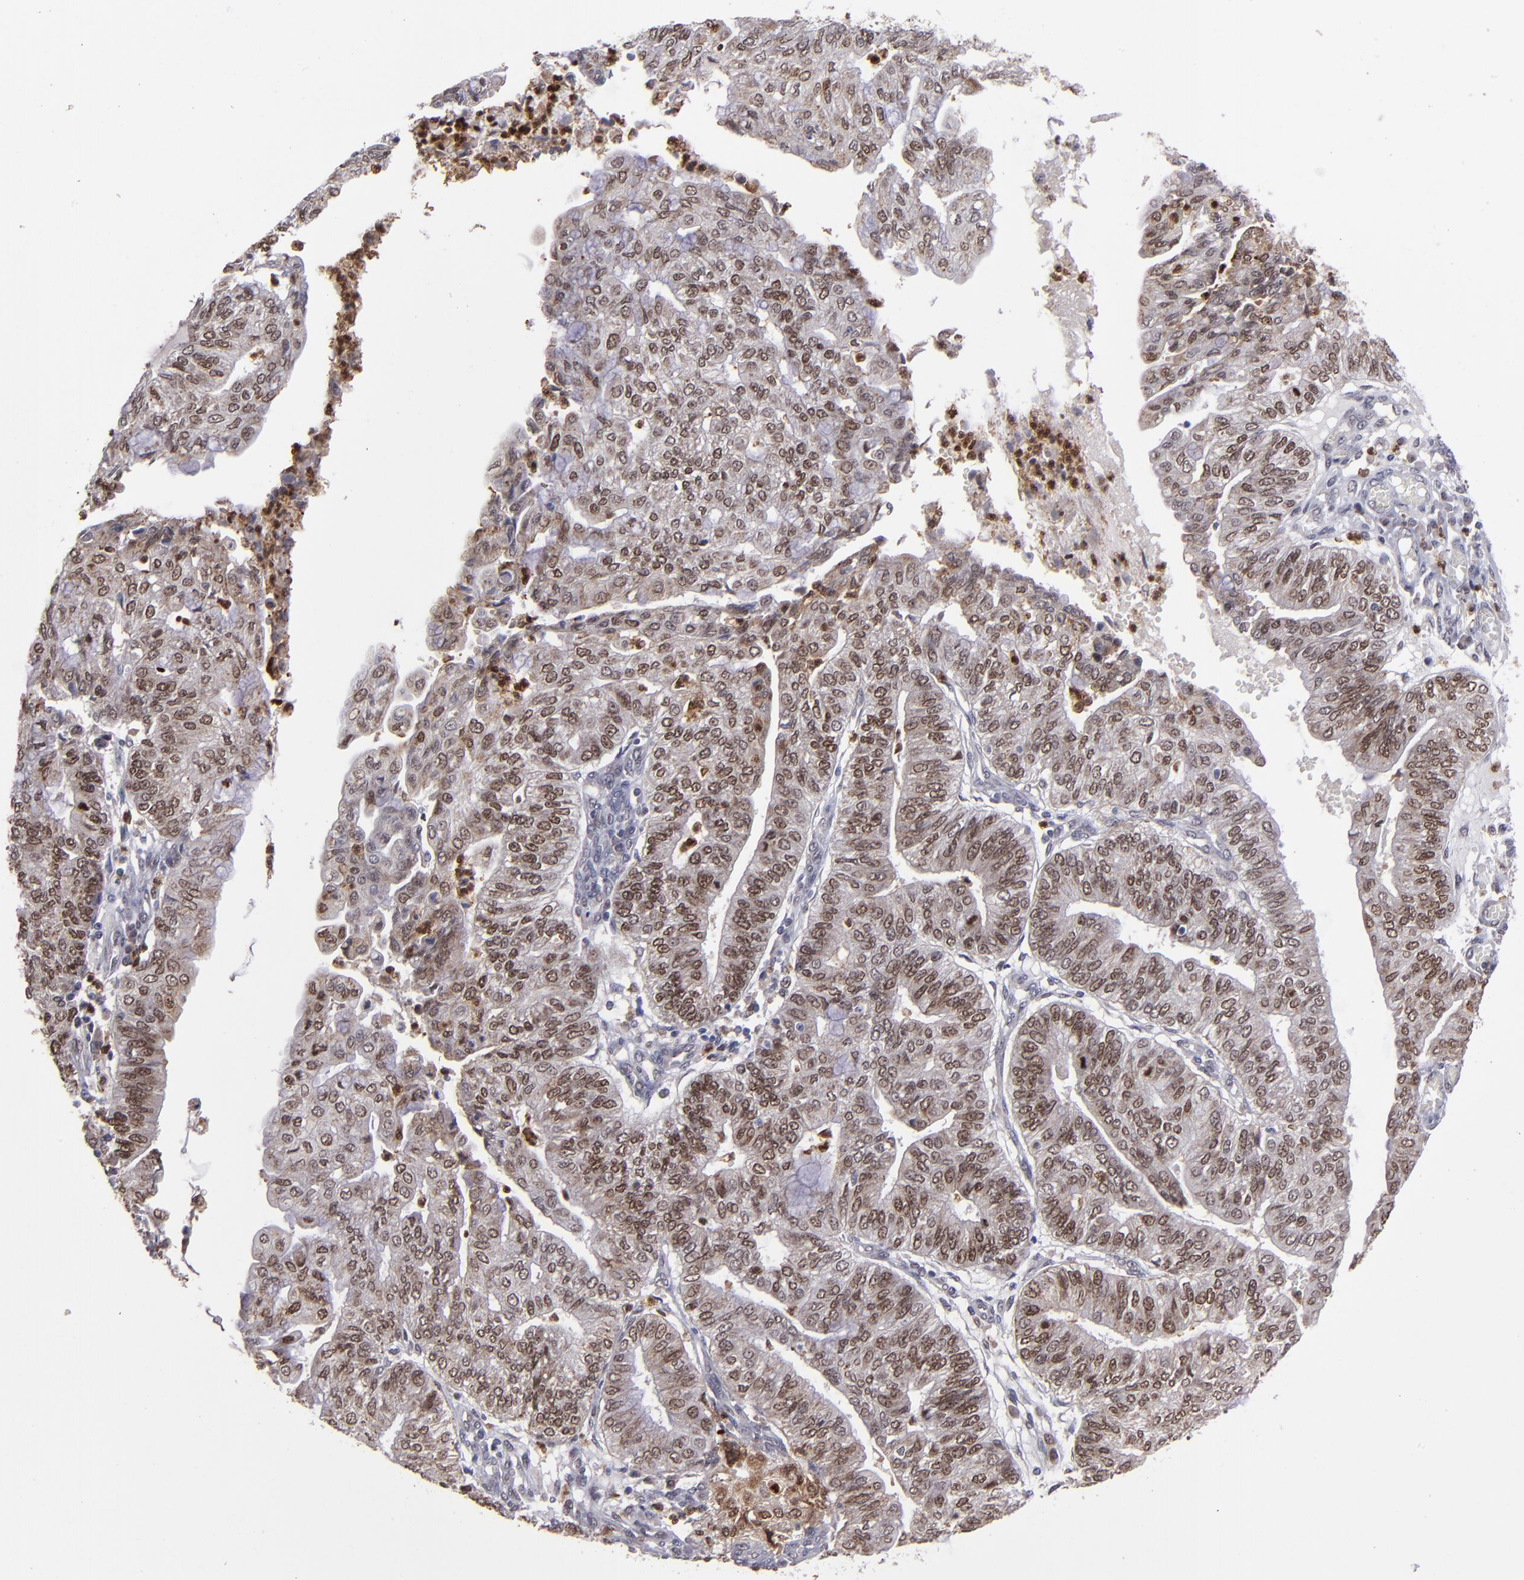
{"staining": {"intensity": "moderate", "quantity": ">75%", "location": "nuclear"}, "tissue": "endometrial cancer", "cell_type": "Tumor cells", "image_type": "cancer", "snomed": [{"axis": "morphology", "description": "Adenocarcinoma, NOS"}, {"axis": "topography", "description": "Endometrium"}], "caption": "A brown stain labels moderate nuclear expression of a protein in endometrial cancer tumor cells.", "gene": "RREB1", "patient": {"sex": "female", "age": 59}}